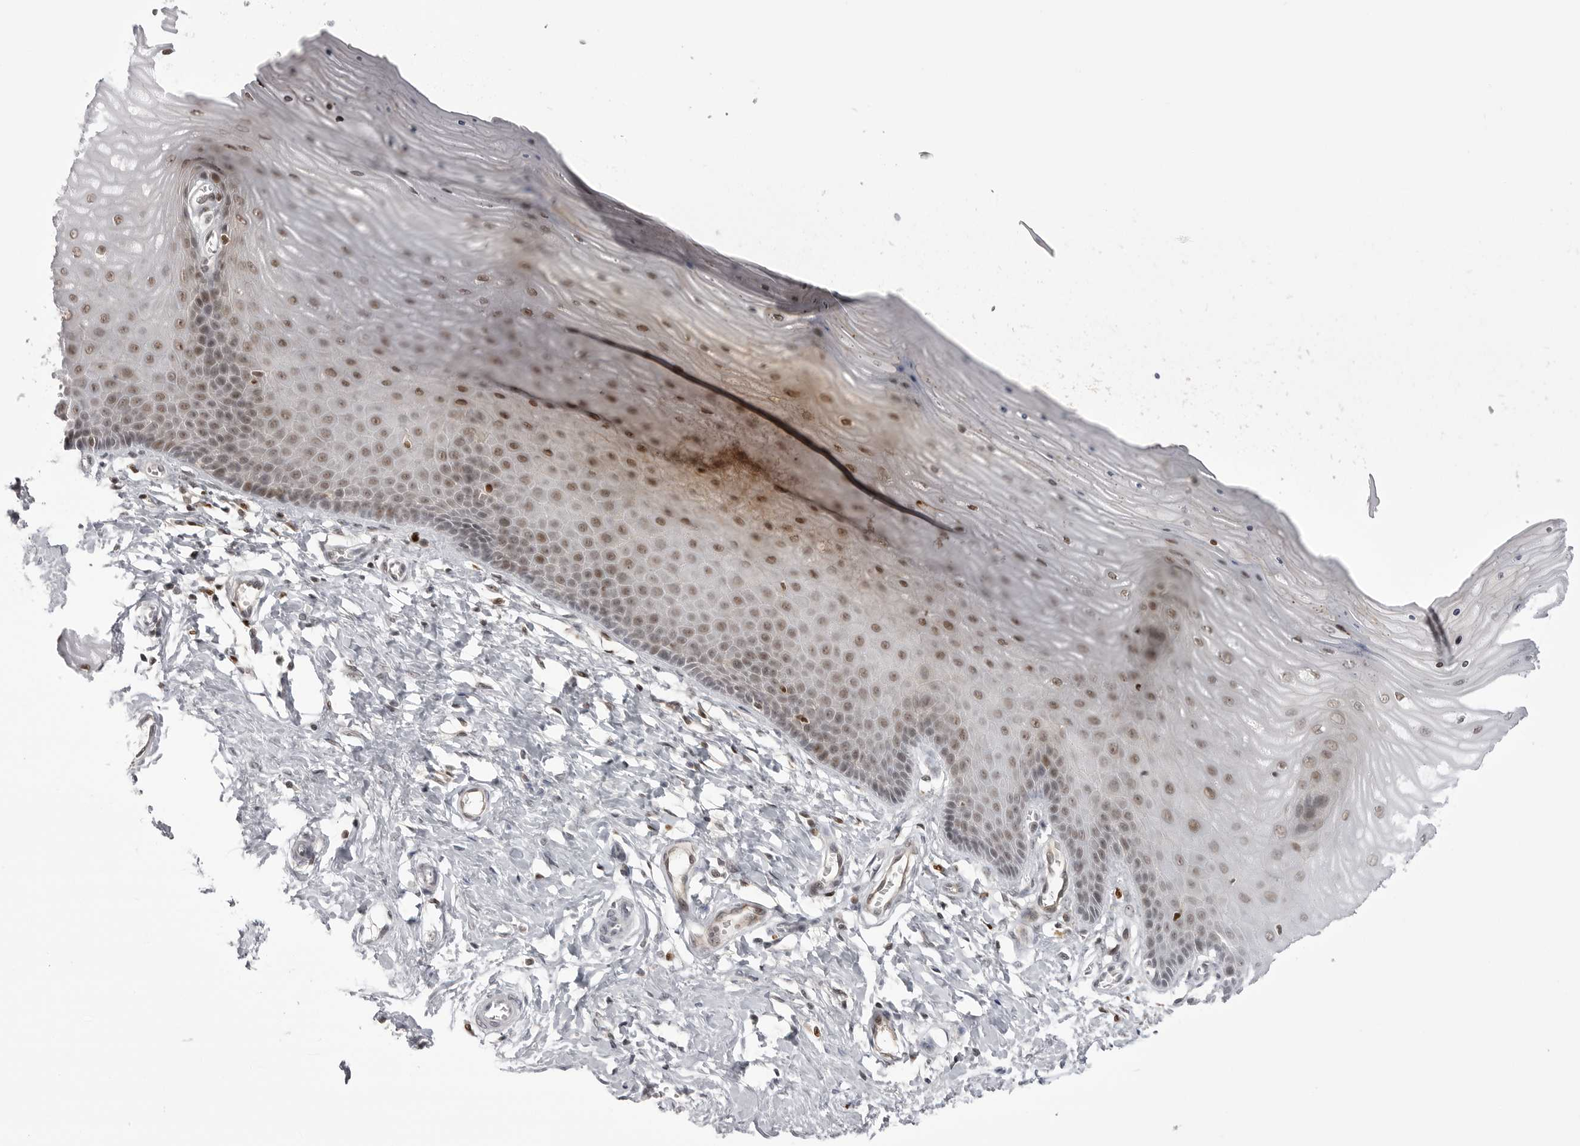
{"staining": {"intensity": "strong", "quantity": ">75%", "location": "cytoplasmic/membranous,nuclear"}, "tissue": "cervix", "cell_type": "Glandular cells", "image_type": "normal", "snomed": [{"axis": "morphology", "description": "Normal tissue, NOS"}, {"axis": "topography", "description": "Cervix"}], "caption": "Immunohistochemistry micrograph of normal cervix: cervix stained using immunohistochemistry exhibits high levels of strong protein expression localized specifically in the cytoplasmic/membranous,nuclear of glandular cells, appearing as a cytoplasmic/membranous,nuclear brown color.", "gene": "PTK2B", "patient": {"sex": "female", "age": 55}}